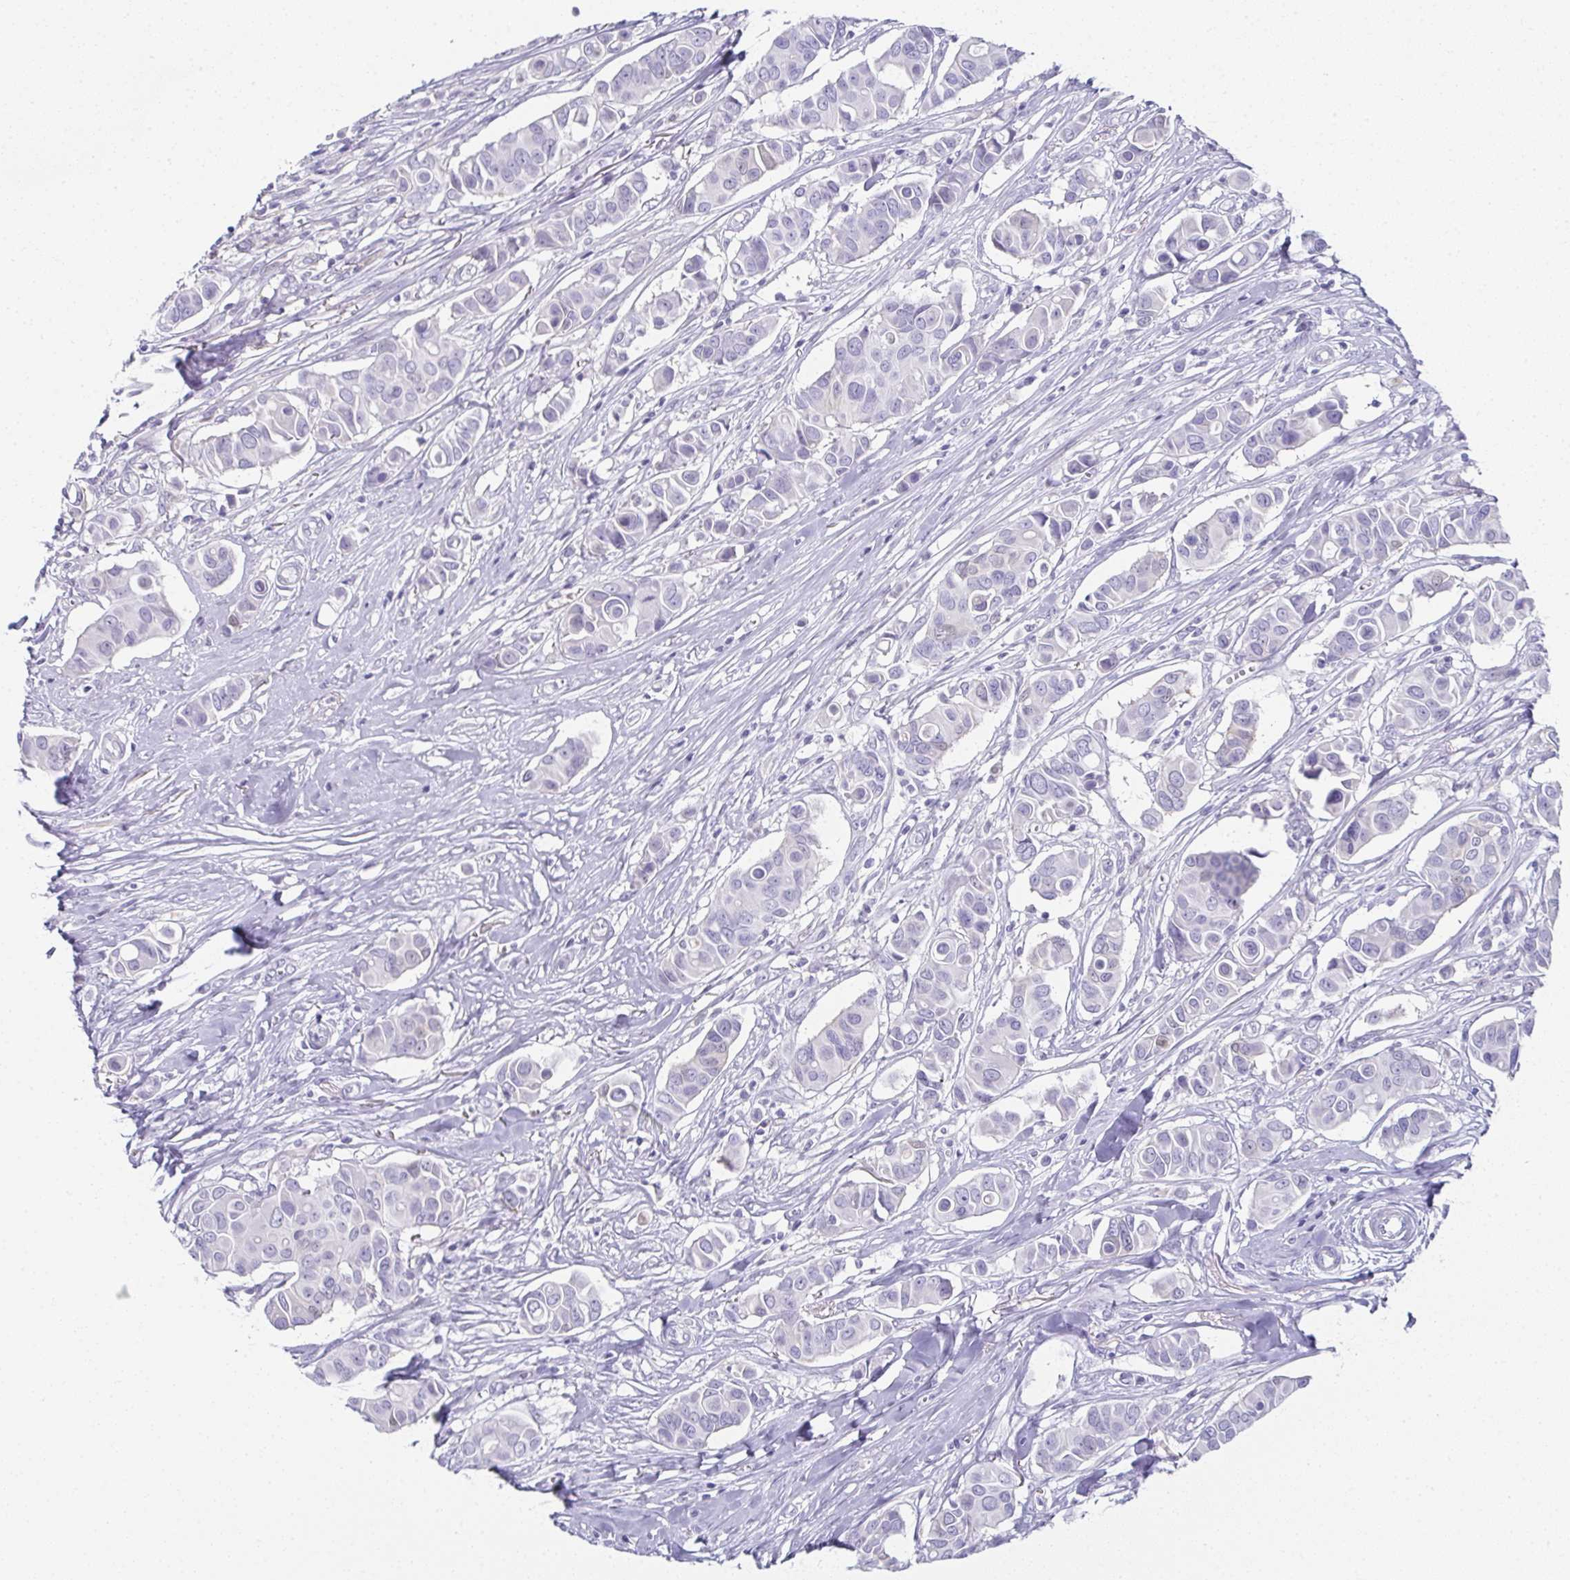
{"staining": {"intensity": "negative", "quantity": "none", "location": "none"}, "tissue": "breast cancer", "cell_type": "Tumor cells", "image_type": "cancer", "snomed": [{"axis": "morphology", "description": "Normal tissue, NOS"}, {"axis": "morphology", "description": "Duct carcinoma"}, {"axis": "topography", "description": "Skin"}, {"axis": "topography", "description": "Breast"}], "caption": "High power microscopy photomicrograph of an IHC photomicrograph of infiltrating ductal carcinoma (breast), revealing no significant staining in tumor cells.", "gene": "RBP1", "patient": {"sex": "female", "age": 54}}